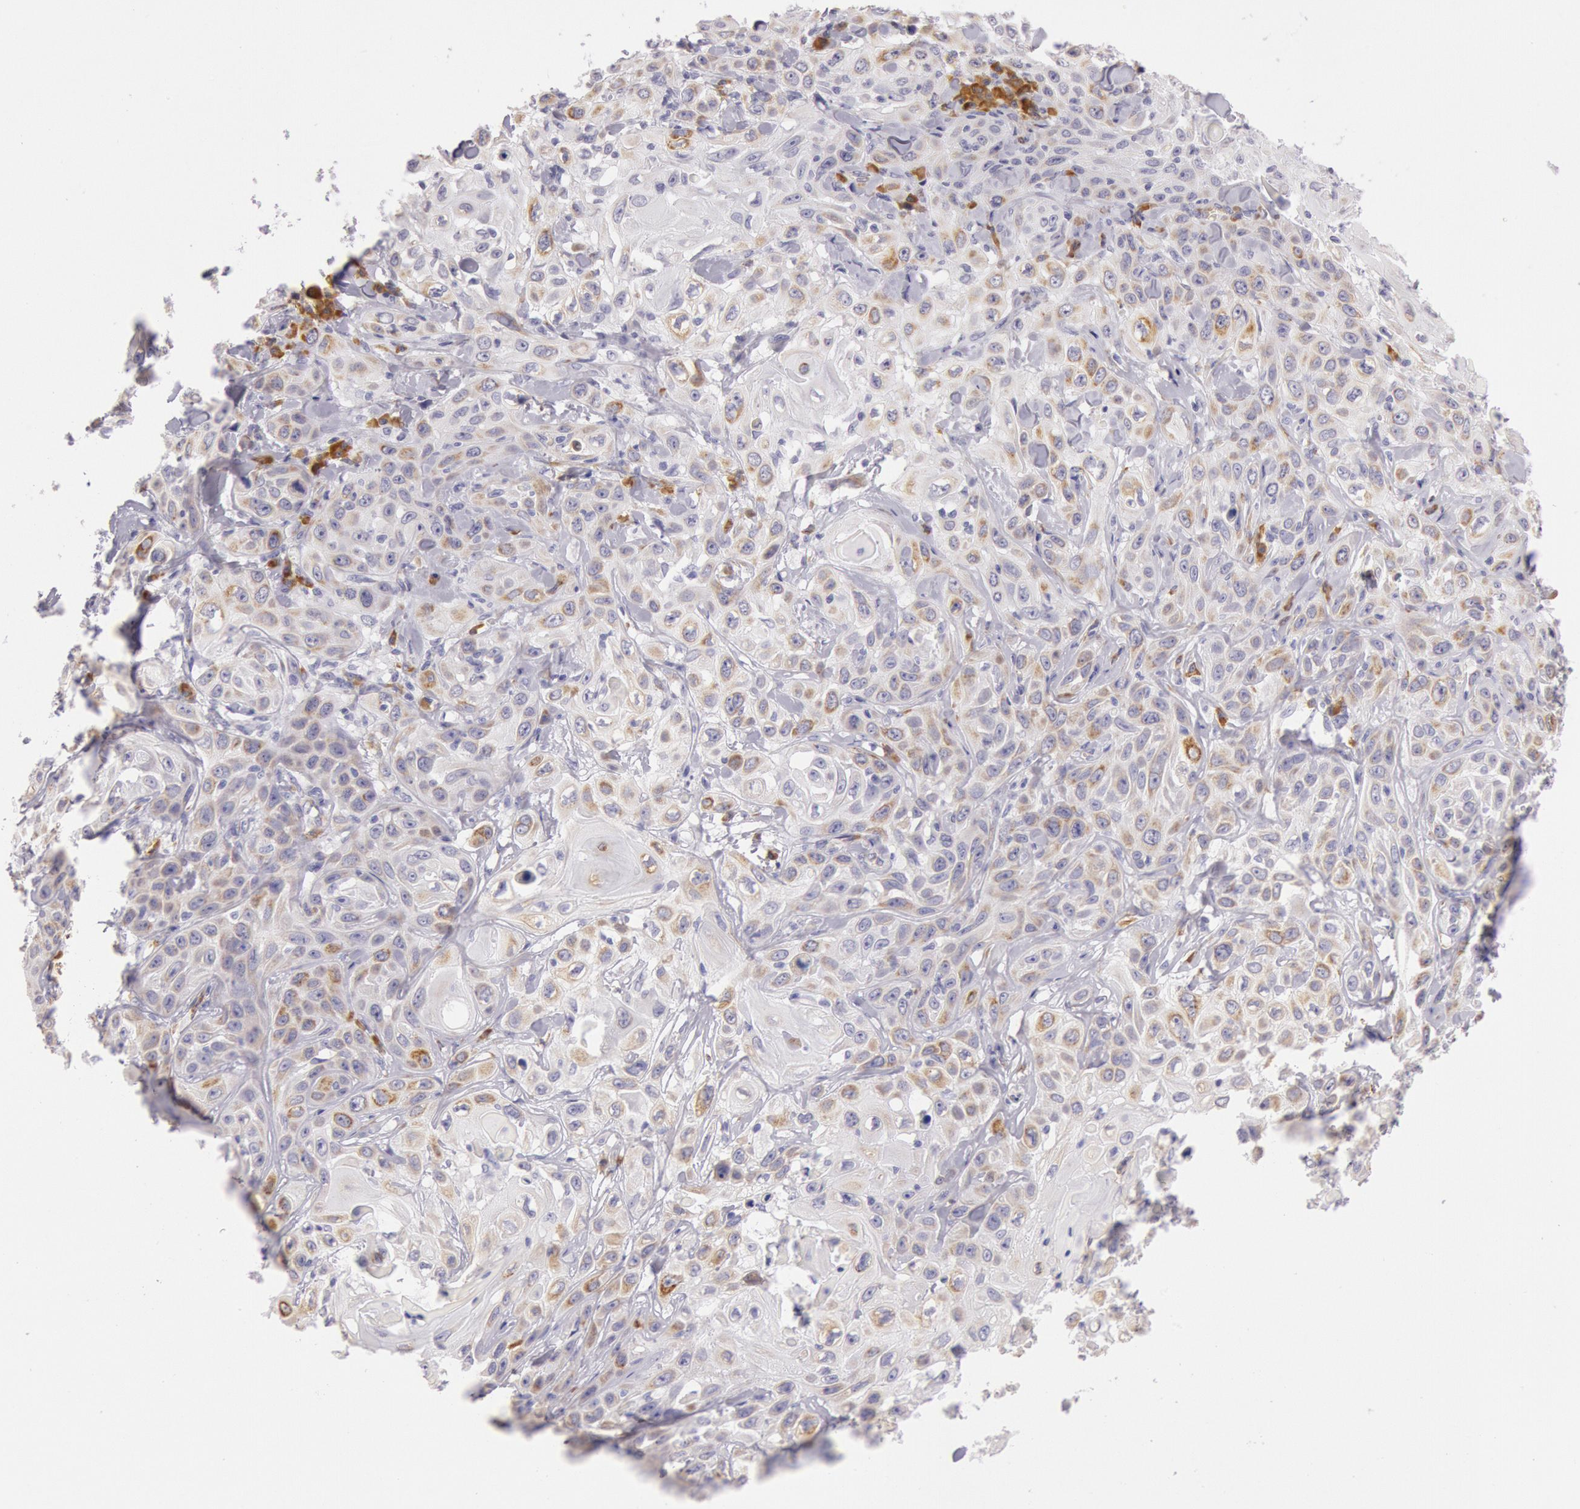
{"staining": {"intensity": "weak", "quantity": "25%-75%", "location": "cytoplasmic/membranous"}, "tissue": "skin cancer", "cell_type": "Tumor cells", "image_type": "cancer", "snomed": [{"axis": "morphology", "description": "Squamous cell carcinoma, NOS"}, {"axis": "topography", "description": "Skin"}], "caption": "This is a micrograph of immunohistochemistry (IHC) staining of skin squamous cell carcinoma, which shows weak positivity in the cytoplasmic/membranous of tumor cells.", "gene": "CIDEB", "patient": {"sex": "male", "age": 84}}